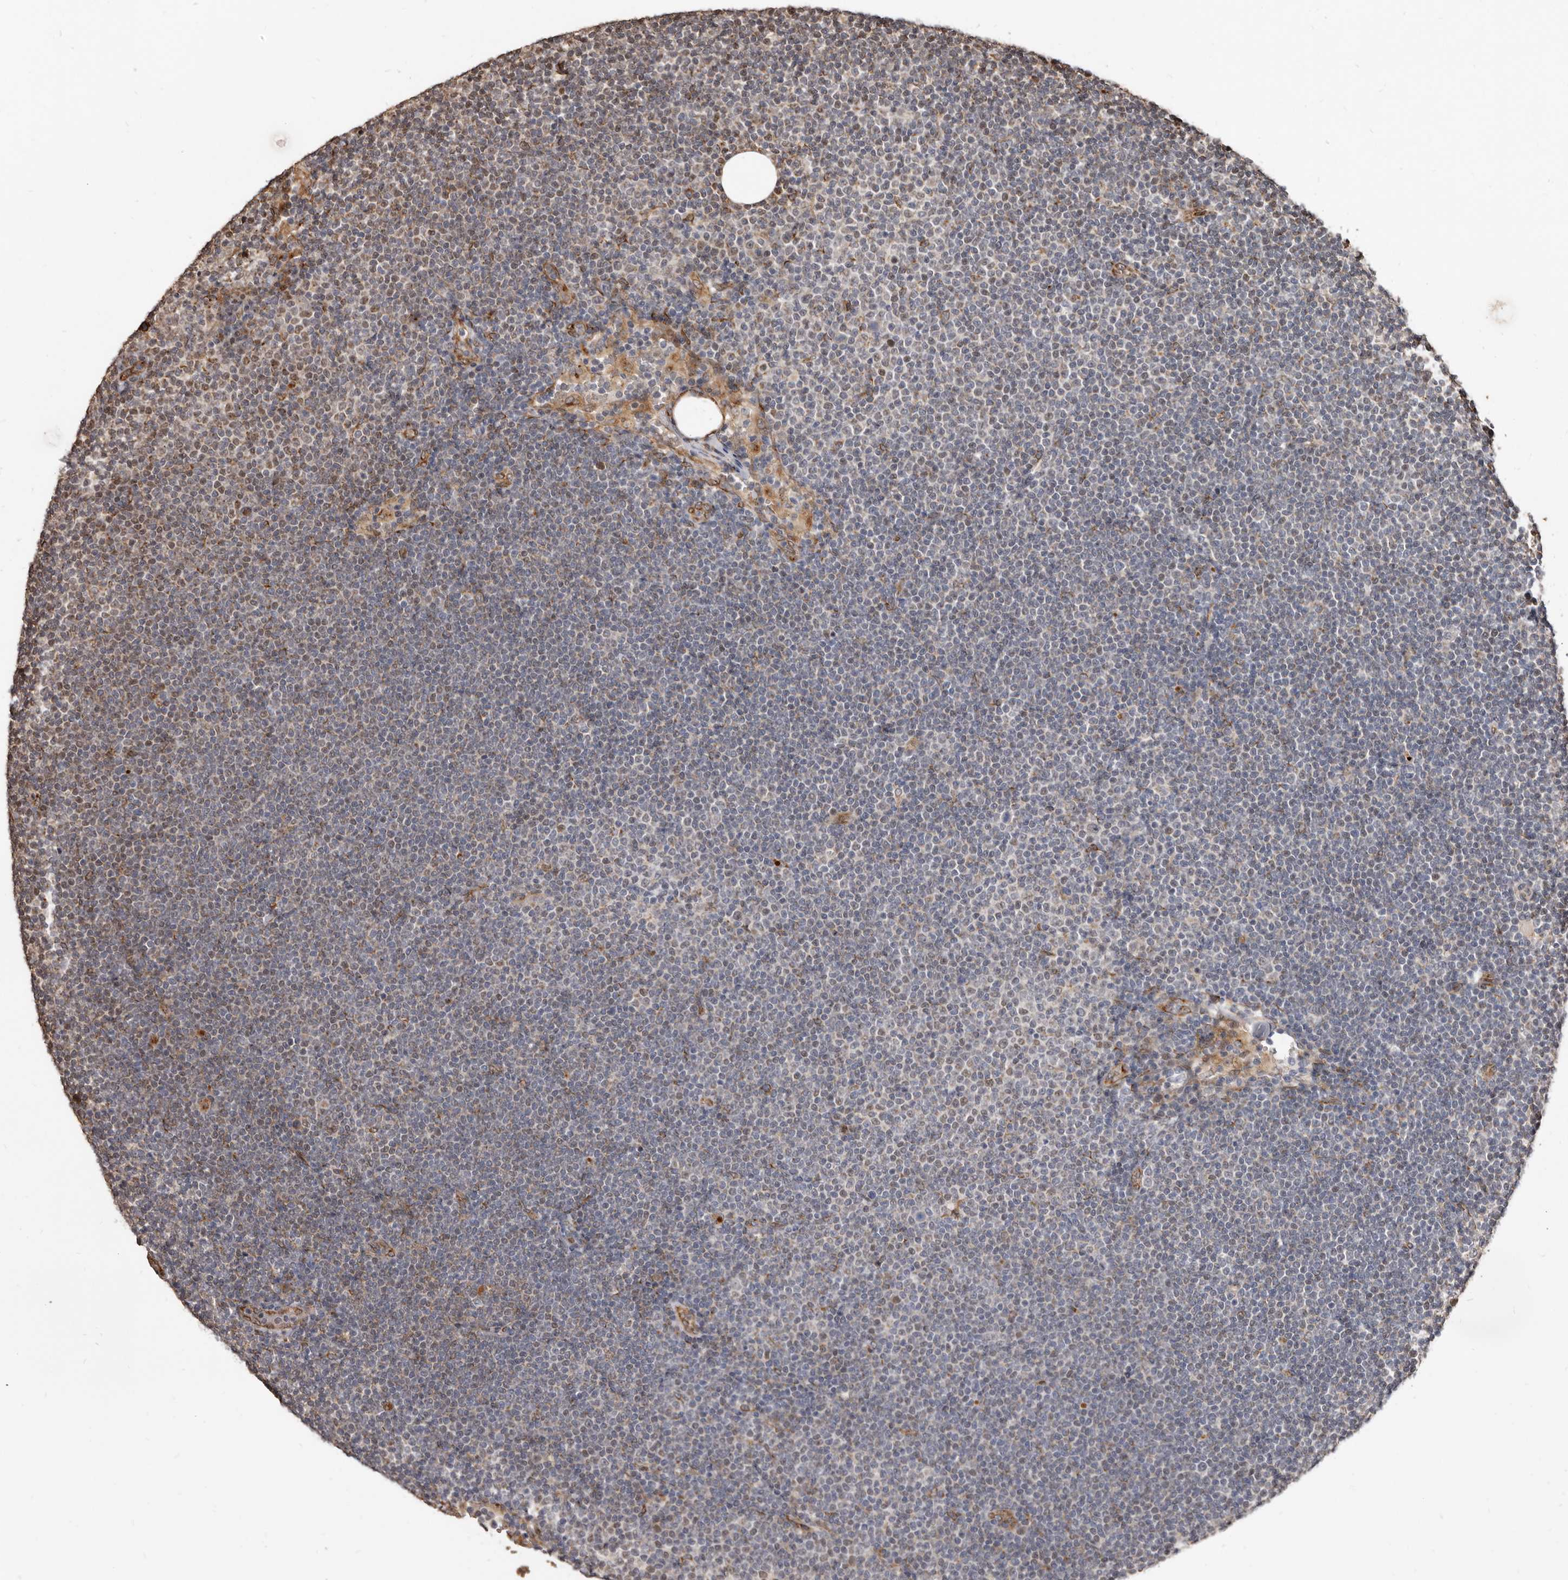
{"staining": {"intensity": "negative", "quantity": "none", "location": "none"}, "tissue": "lymphoma", "cell_type": "Tumor cells", "image_type": "cancer", "snomed": [{"axis": "morphology", "description": "Malignant lymphoma, non-Hodgkin's type, Low grade"}, {"axis": "topography", "description": "Lymph node"}], "caption": "An image of human lymphoma is negative for staining in tumor cells.", "gene": "ENTREP1", "patient": {"sex": "female", "age": 53}}